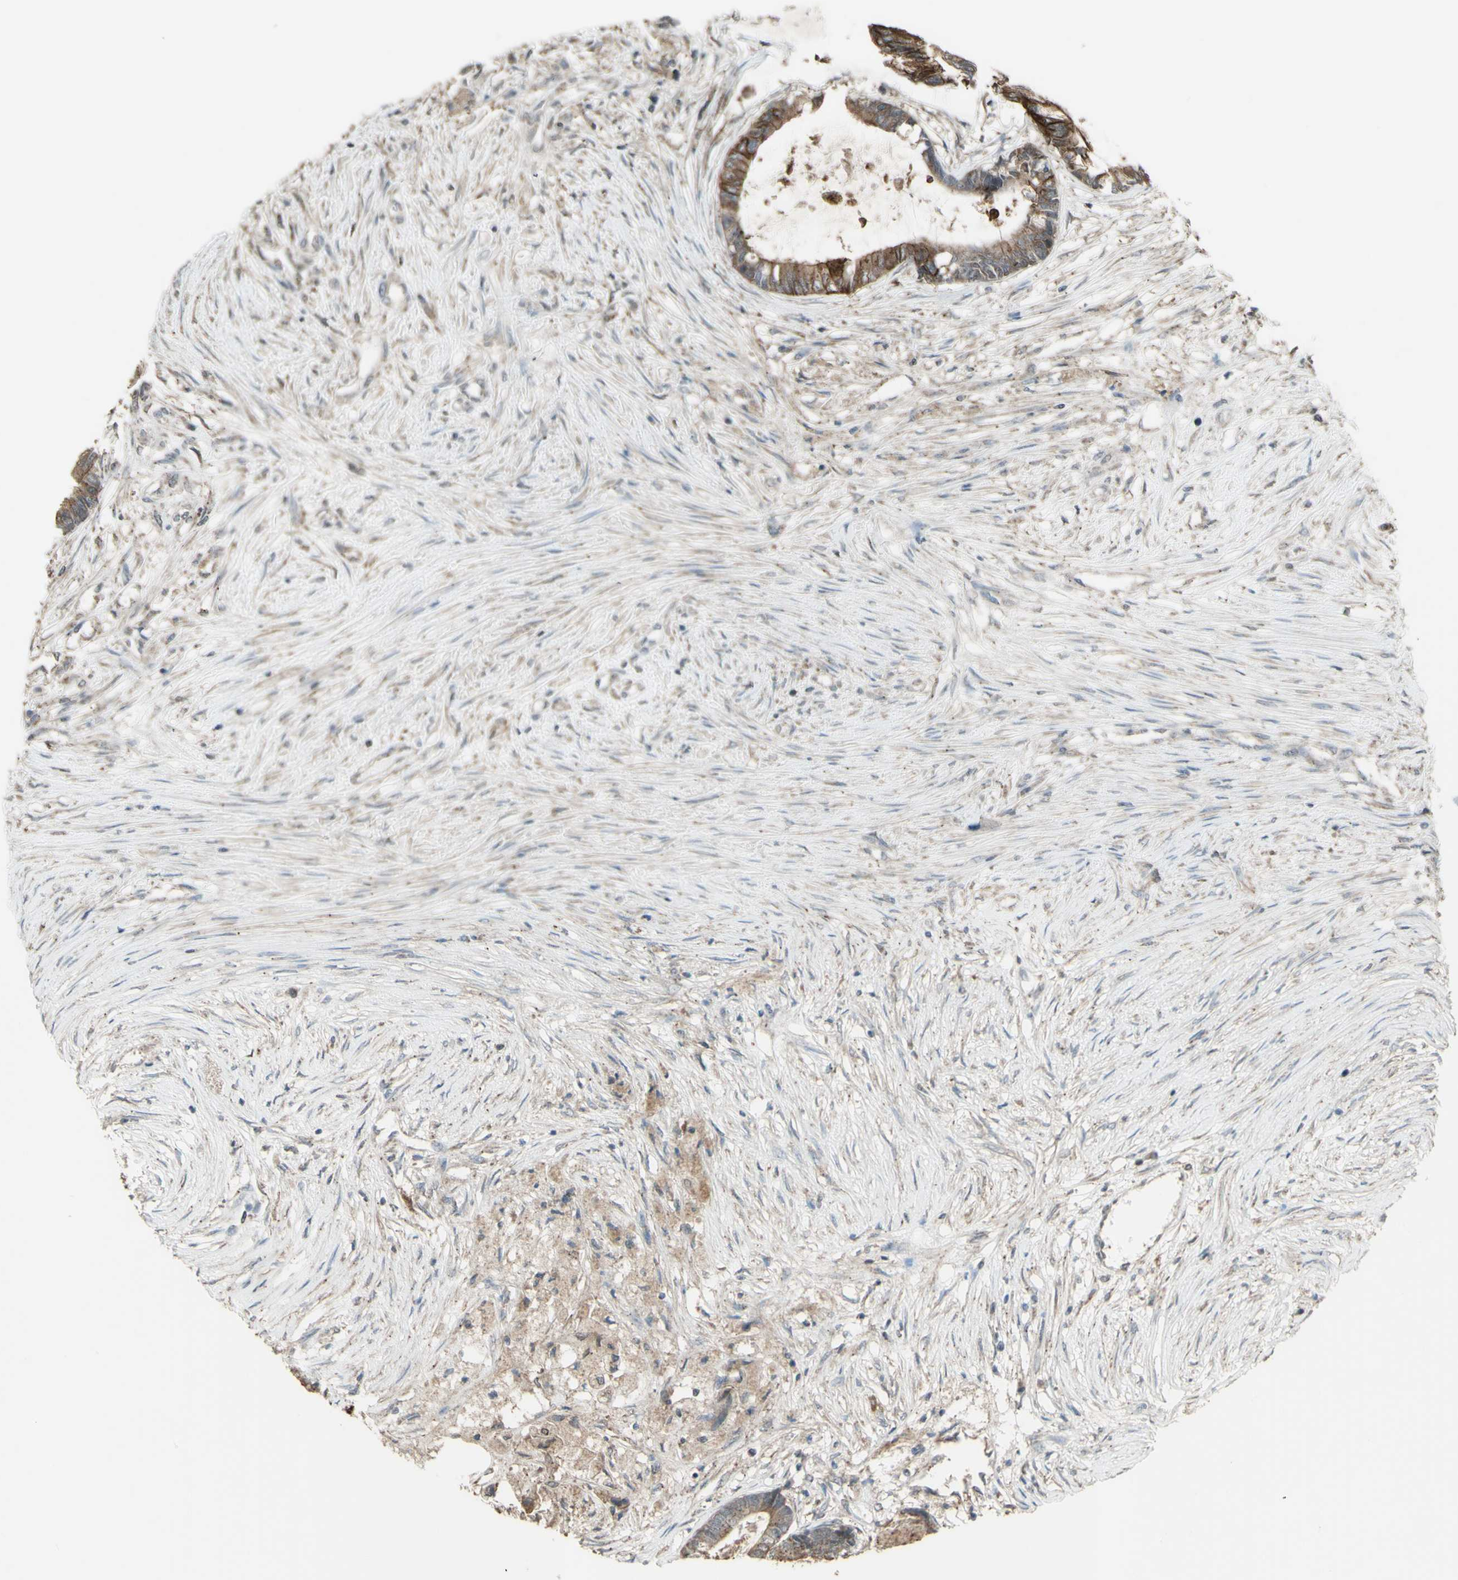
{"staining": {"intensity": "moderate", "quantity": ">75%", "location": "cytoplasmic/membranous"}, "tissue": "colorectal cancer", "cell_type": "Tumor cells", "image_type": "cancer", "snomed": [{"axis": "morphology", "description": "Adenocarcinoma, NOS"}, {"axis": "topography", "description": "Rectum"}], "caption": "Colorectal cancer (adenocarcinoma) was stained to show a protein in brown. There is medium levels of moderate cytoplasmic/membranous expression in about >75% of tumor cells.", "gene": "FXYD3", "patient": {"sex": "male", "age": 63}}